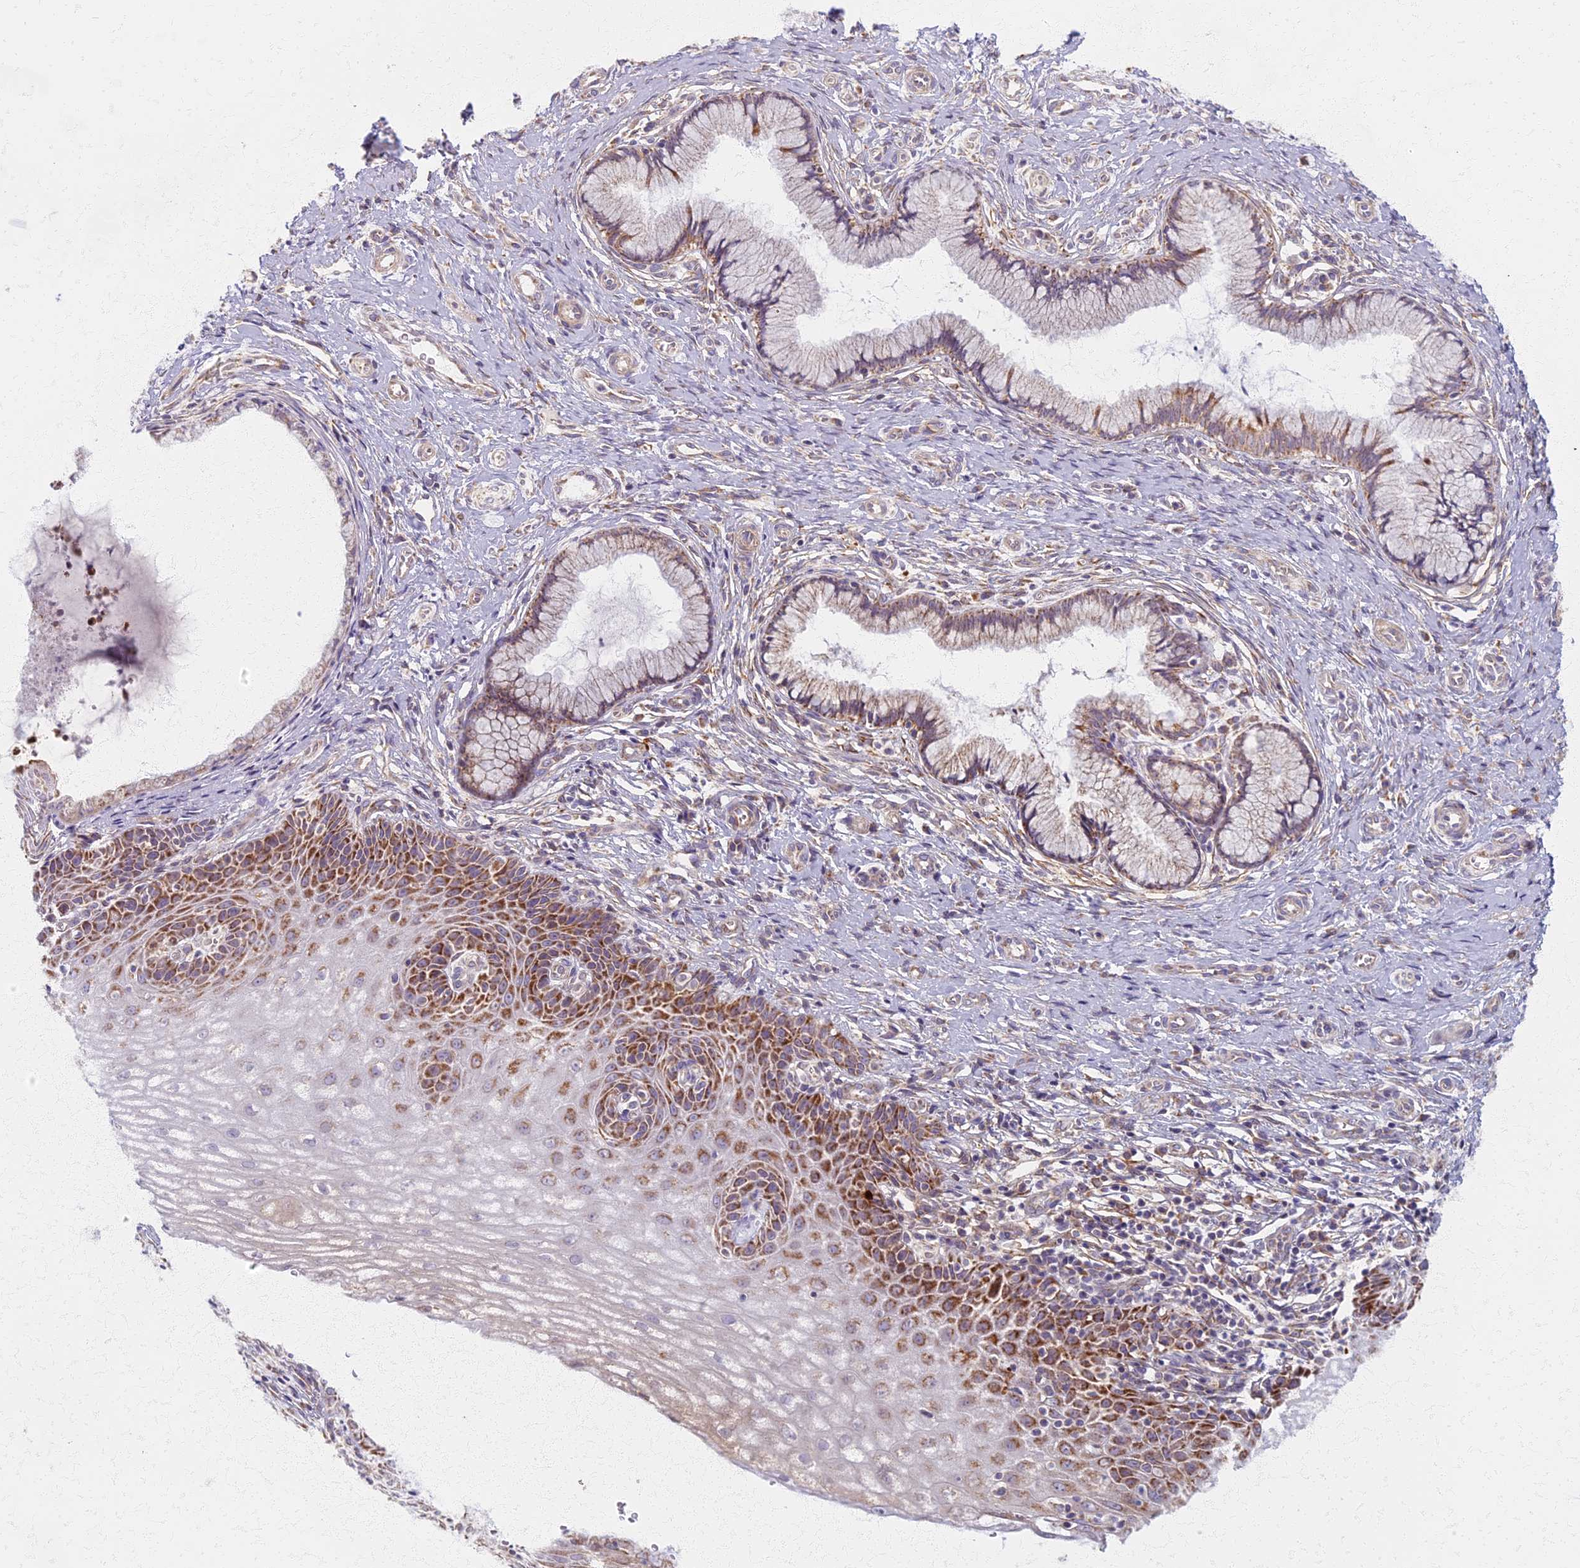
{"staining": {"intensity": "moderate", "quantity": "25%-75%", "location": "cytoplasmic/membranous"}, "tissue": "cervix", "cell_type": "Glandular cells", "image_type": "normal", "snomed": [{"axis": "morphology", "description": "Normal tissue, NOS"}, {"axis": "topography", "description": "Cervix"}], "caption": "Cervix stained with IHC exhibits moderate cytoplasmic/membranous expression in about 25%-75% of glandular cells. The staining was performed using DAB (3,3'-diaminobenzidine), with brown indicating positive protein expression. Nuclei are stained blue with hematoxylin.", "gene": "MRPS25", "patient": {"sex": "female", "age": 36}}